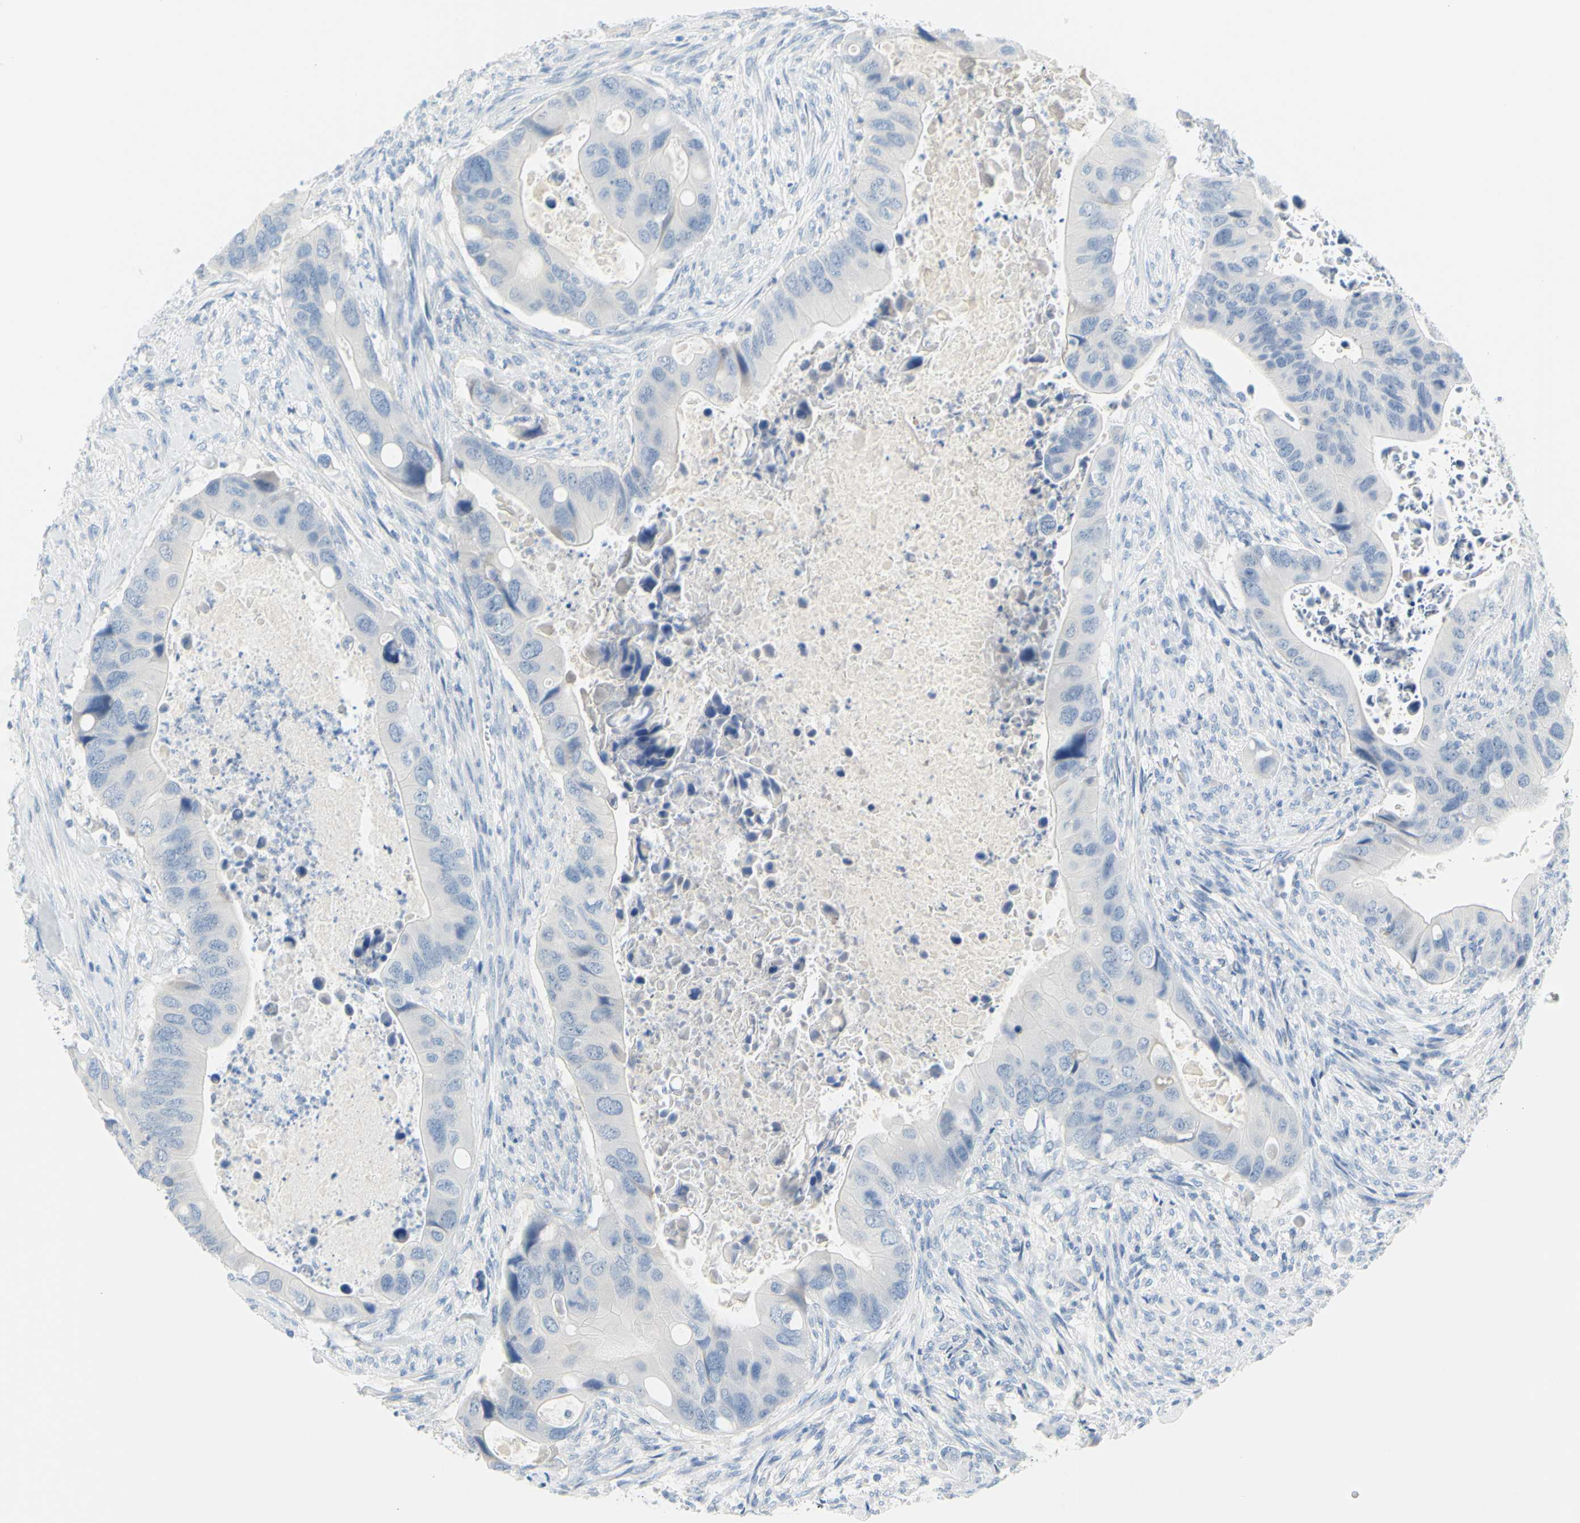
{"staining": {"intensity": "negative", "quantity": "none", "location": "none"}, "tissue": "colorectal cancer", "cell_type": "Tumor cells", "image_type": "cancer", "snomed": [{"axis": "morphology", "description": "Adenocarcinoma, NOS"}, {"axis": "topography", "description": "Rectum"}], "caption": "This is a micrograph of immunohistochemistry (IHC) staining of colorectal cancer (adenocarcinoma), which shows no staining in tumor cells. (DAB immunohistochemistry (IHC) with hematoxylin counter stain).", "gene": "DCT", "patient": {"sex": "female", "age": 57}}